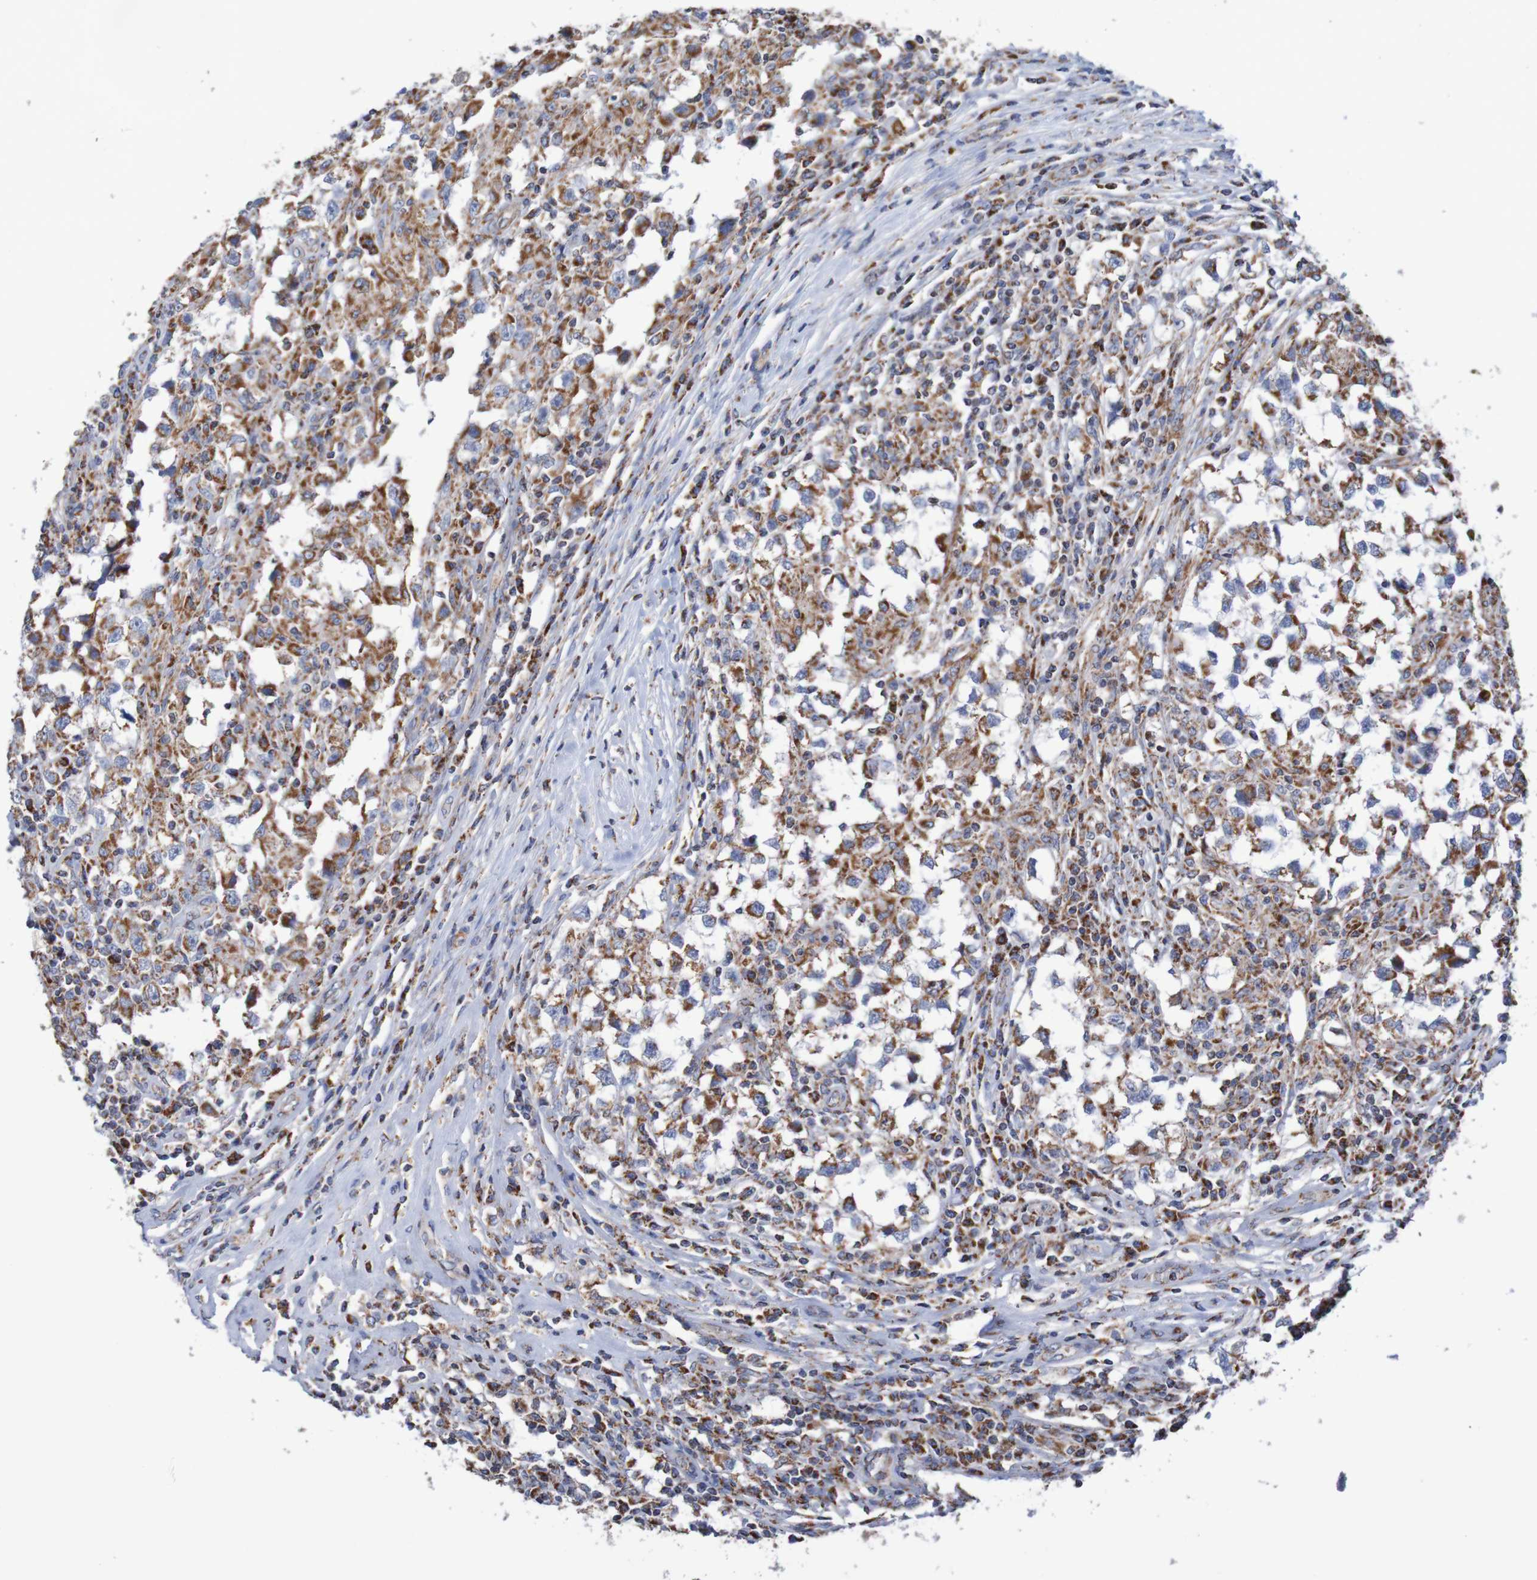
{"staining": {"intensity": "strong", "quantity": ">75%", "location": "cytoplasmic/membranous"}, "tissue": "testis cancer", "cell_type": "Tumor cells", "image_type": "cancer", "snomed": [{"axis": "morphology", "description": "Carcinoma, Embryonal, NOS"}, {"axis": "topography", "description": "Testis"}], "caption": "Immunohistochemistry (IHC) micrograph of neoplastic tissue: human embryonal carcinoma (testis) stained using IHC reveals high levels of strong protein expression localized specifically in the cytoplasmic/membranous of tumor cells, appearing as a cytoplasmic/membranous brown color.", "gene": "MMEL1", "patient": {"sex": "male", "age": 21}}